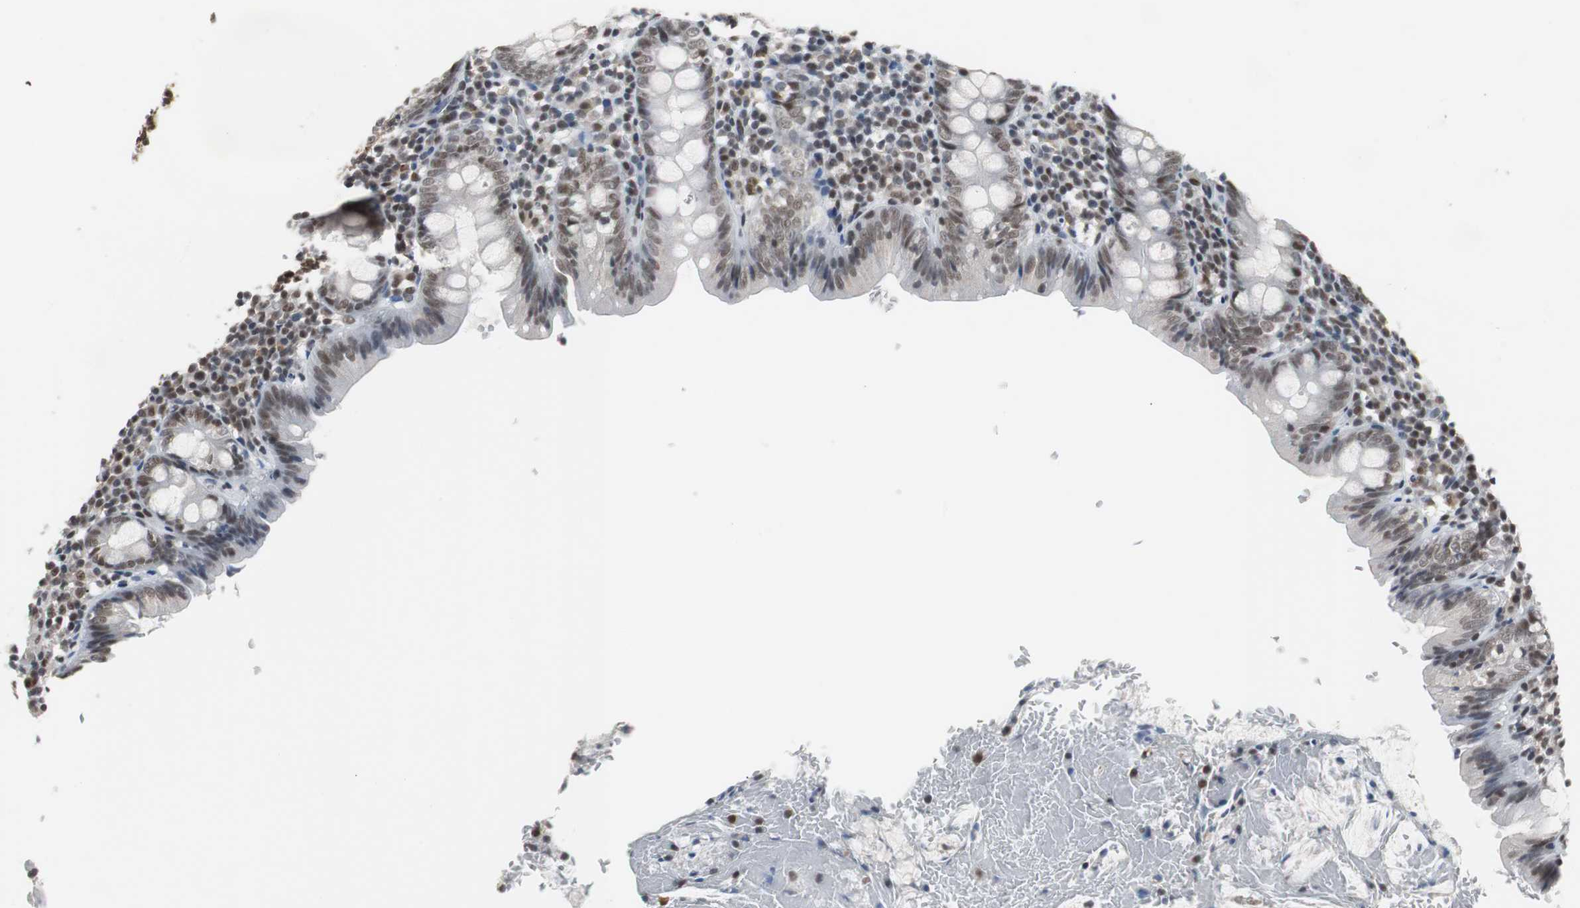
{"staining": {"intensity": "moderate", "quantity": ">75%", "location": "nuclear"}, "tissue": "appendix", "cell_type": "Glandular cells", "image_type": "normal", "snomed": [{"axis": "morphology", "description": "Normal tissue, NOS"}, {"axis": "topography", "description": "Appendix"}], "caption": "Benign appendix was stained to show a protein in brown. There is medium levels of moderate nuclear positivity in about >75% of glandular cells. (DAB IHC with brightfield microscopy, high magnification).", "gene": "TAF7", "patient": {"sex": "female", "age": 10}}